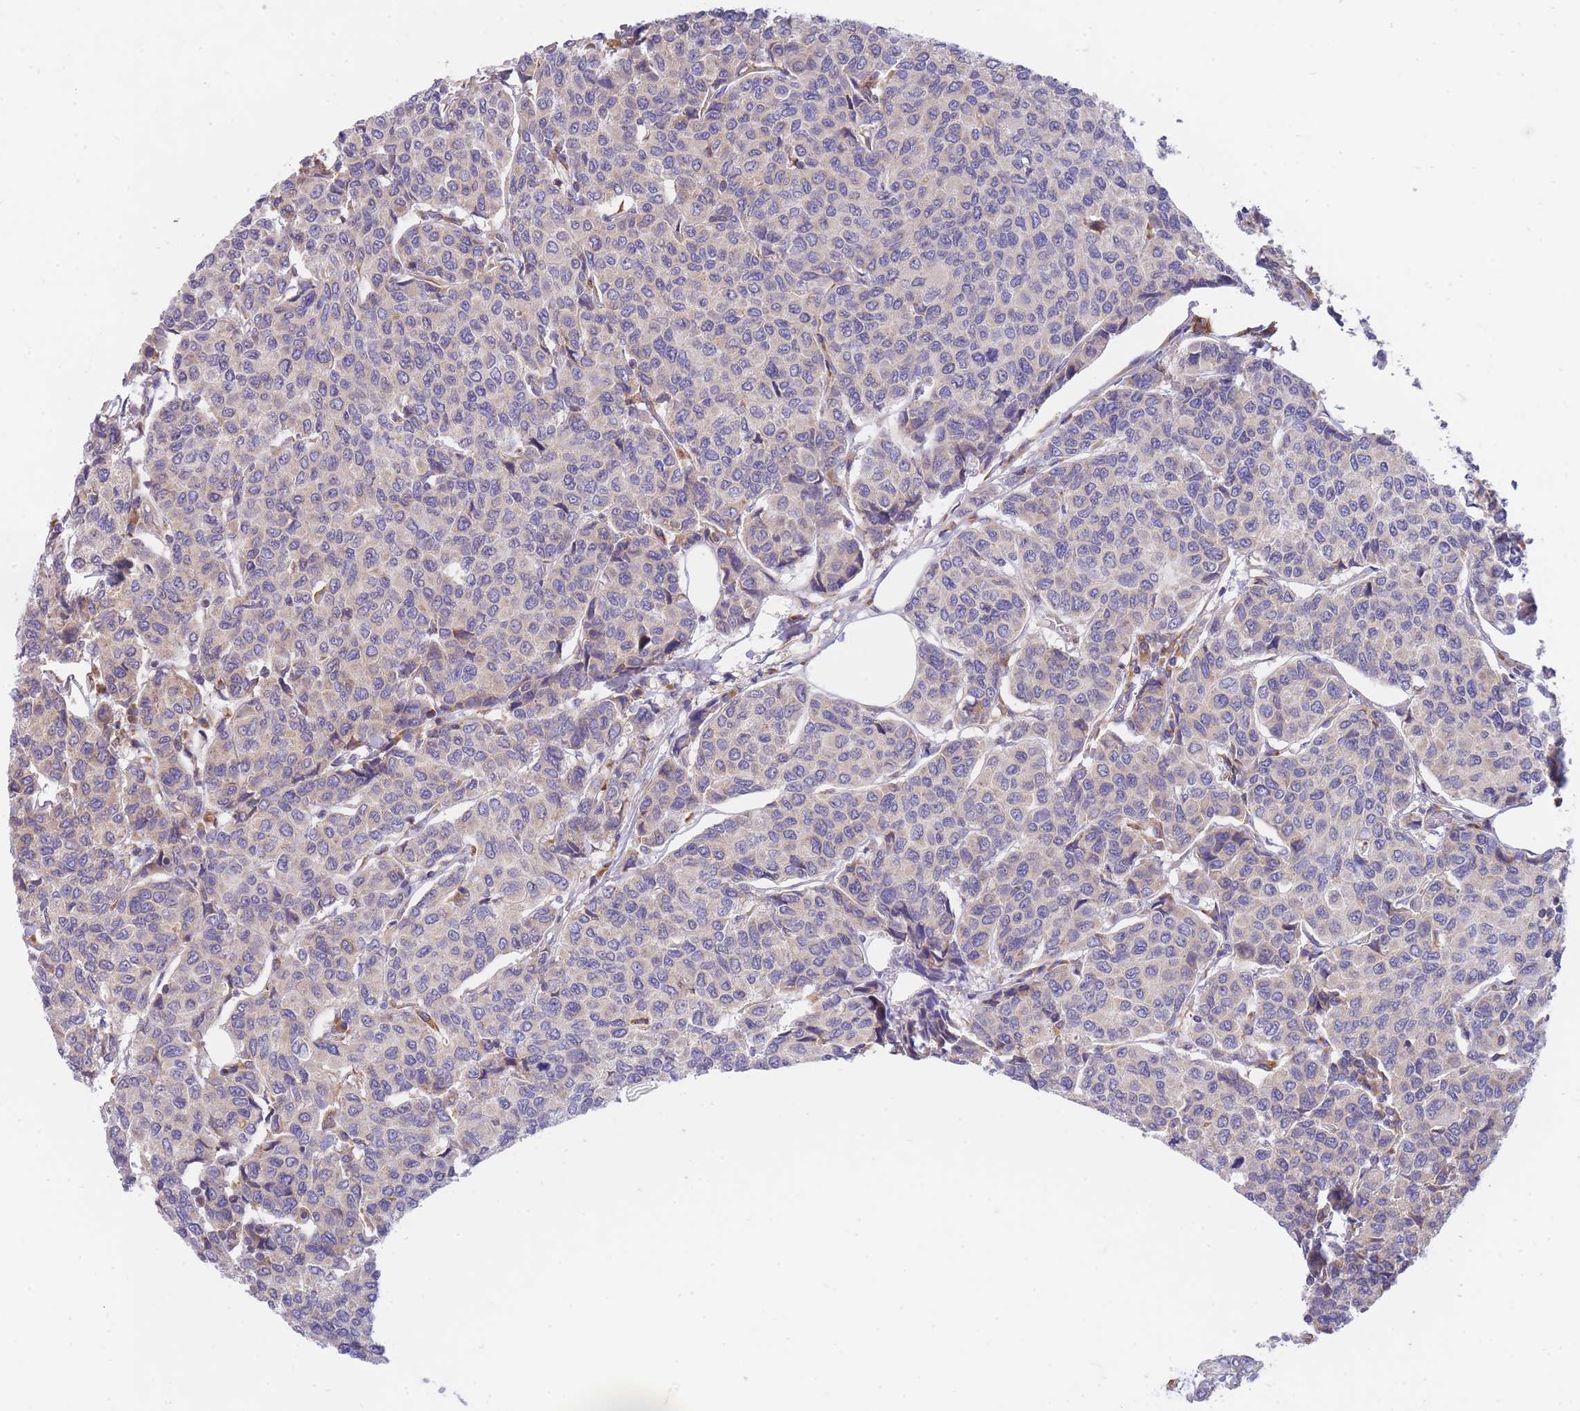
{"staining": {"intensity": "negative", "quantity": "none", "location": "none"}, "tissue": "breast cancer", "cell_type": "Tumor cells", "image_type": "cancer", "snomed": [{"axis": "morphology", "description": "Duct carcinoma"}, {"axis": "topography", "description": "Breast"}], "caption": "The image shows no significant expression in tumor cells of breast cancer (intraductal carcinoma).", "gene": "SH2B2", "patient": {"sex": "female", "age": 55}}